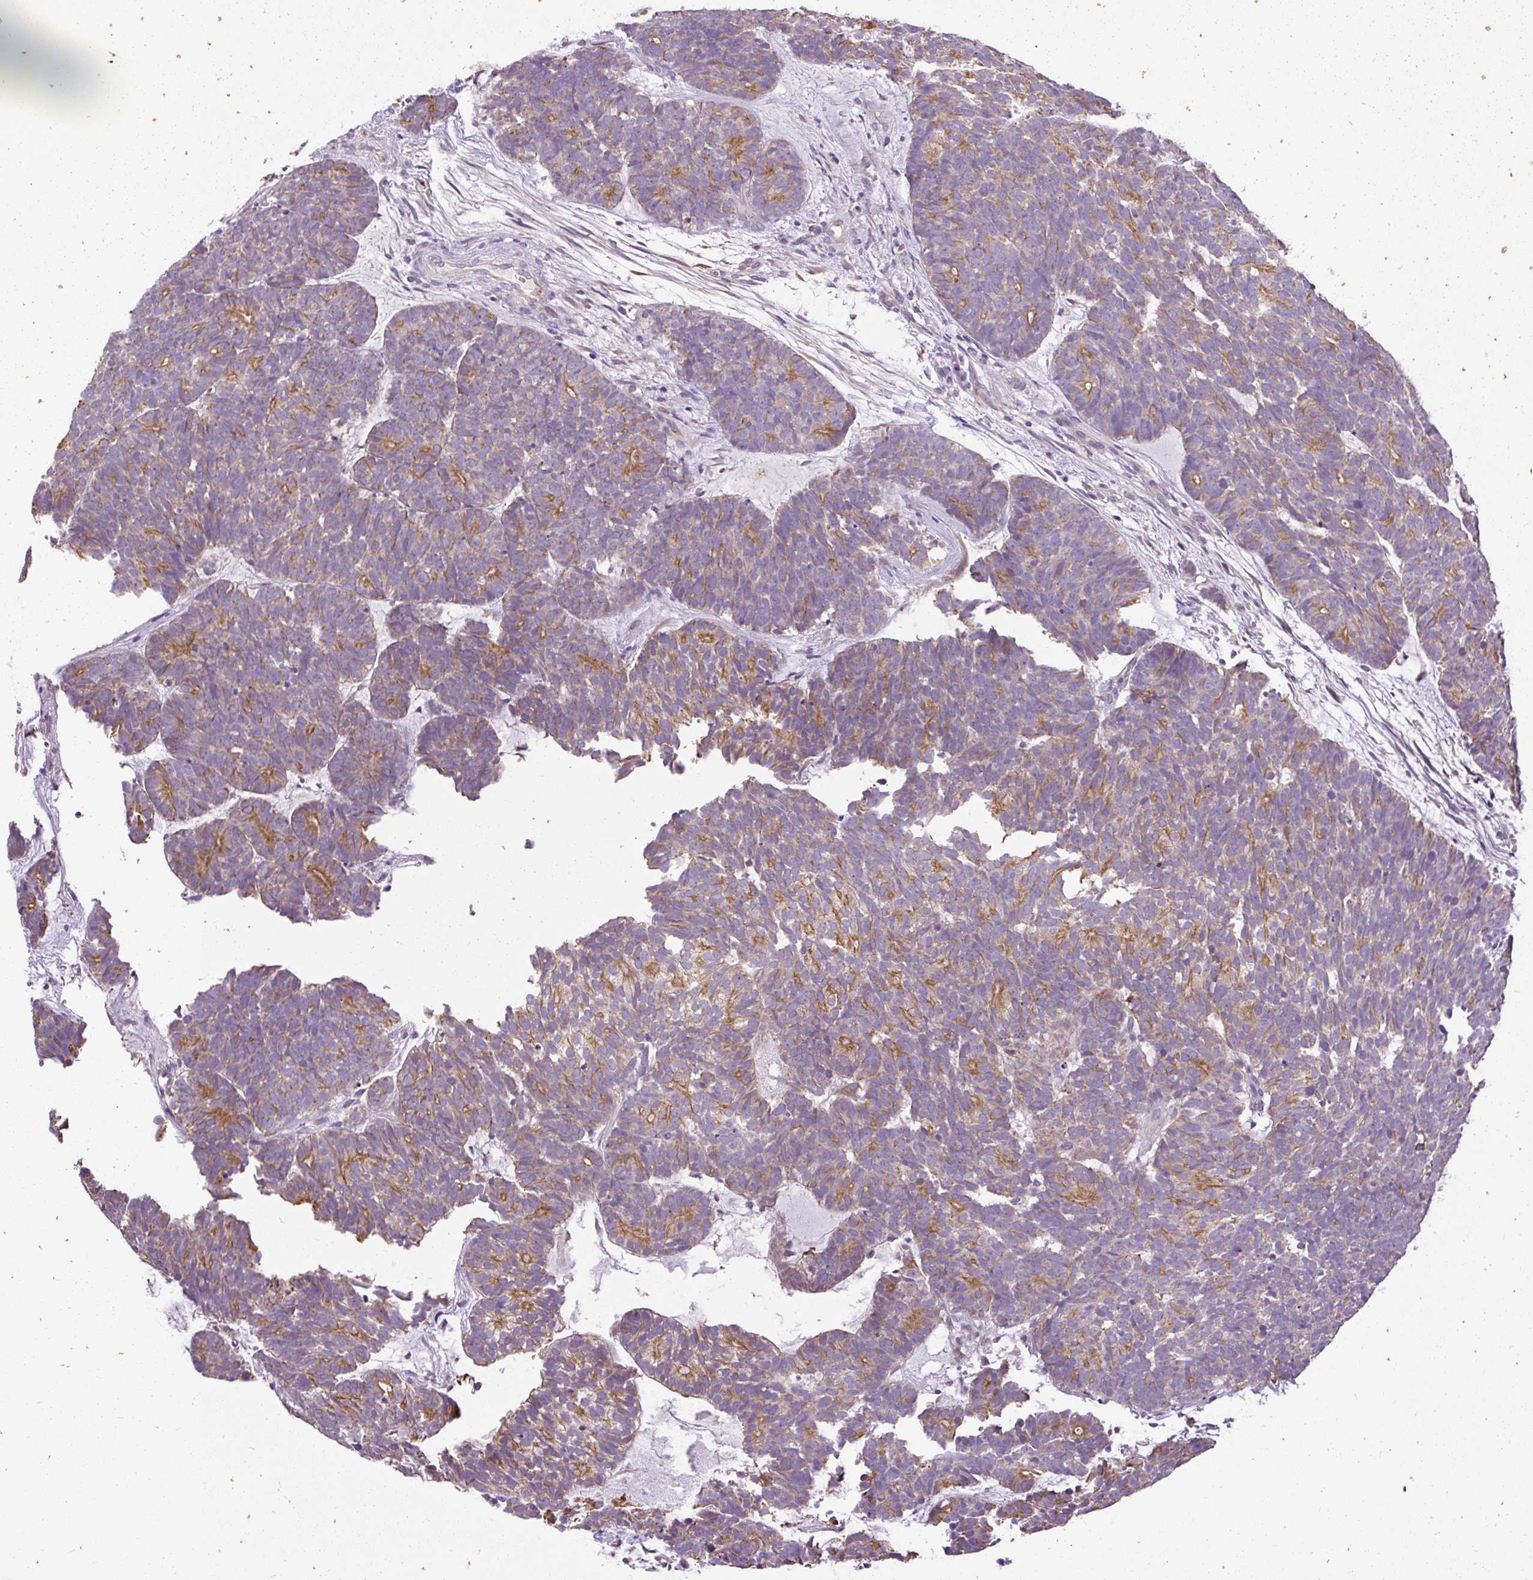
{"staining": {"intensity": "moderate", "quantity": "25%-75%", "location": "cytoplasmic/membranous"}, "tissue": "head and neck cancer", "cell_type": "Tumor cells", "image_type": "cancer", "snomed": [{"axis": "morphology", "description": "Adenocarcinoma, NOS"}, {"axis": "topography", "description": "Head-Neck"}], "caption": "Immunohistochemical staining of head and neck cancer (adenocarcinoma) reveals moderate cytoplasmic/membranous protein expression in about 25%-75% of tumor cells.", "gene": "FAM149A", "patient": {"sex": "female", "age": 81}}